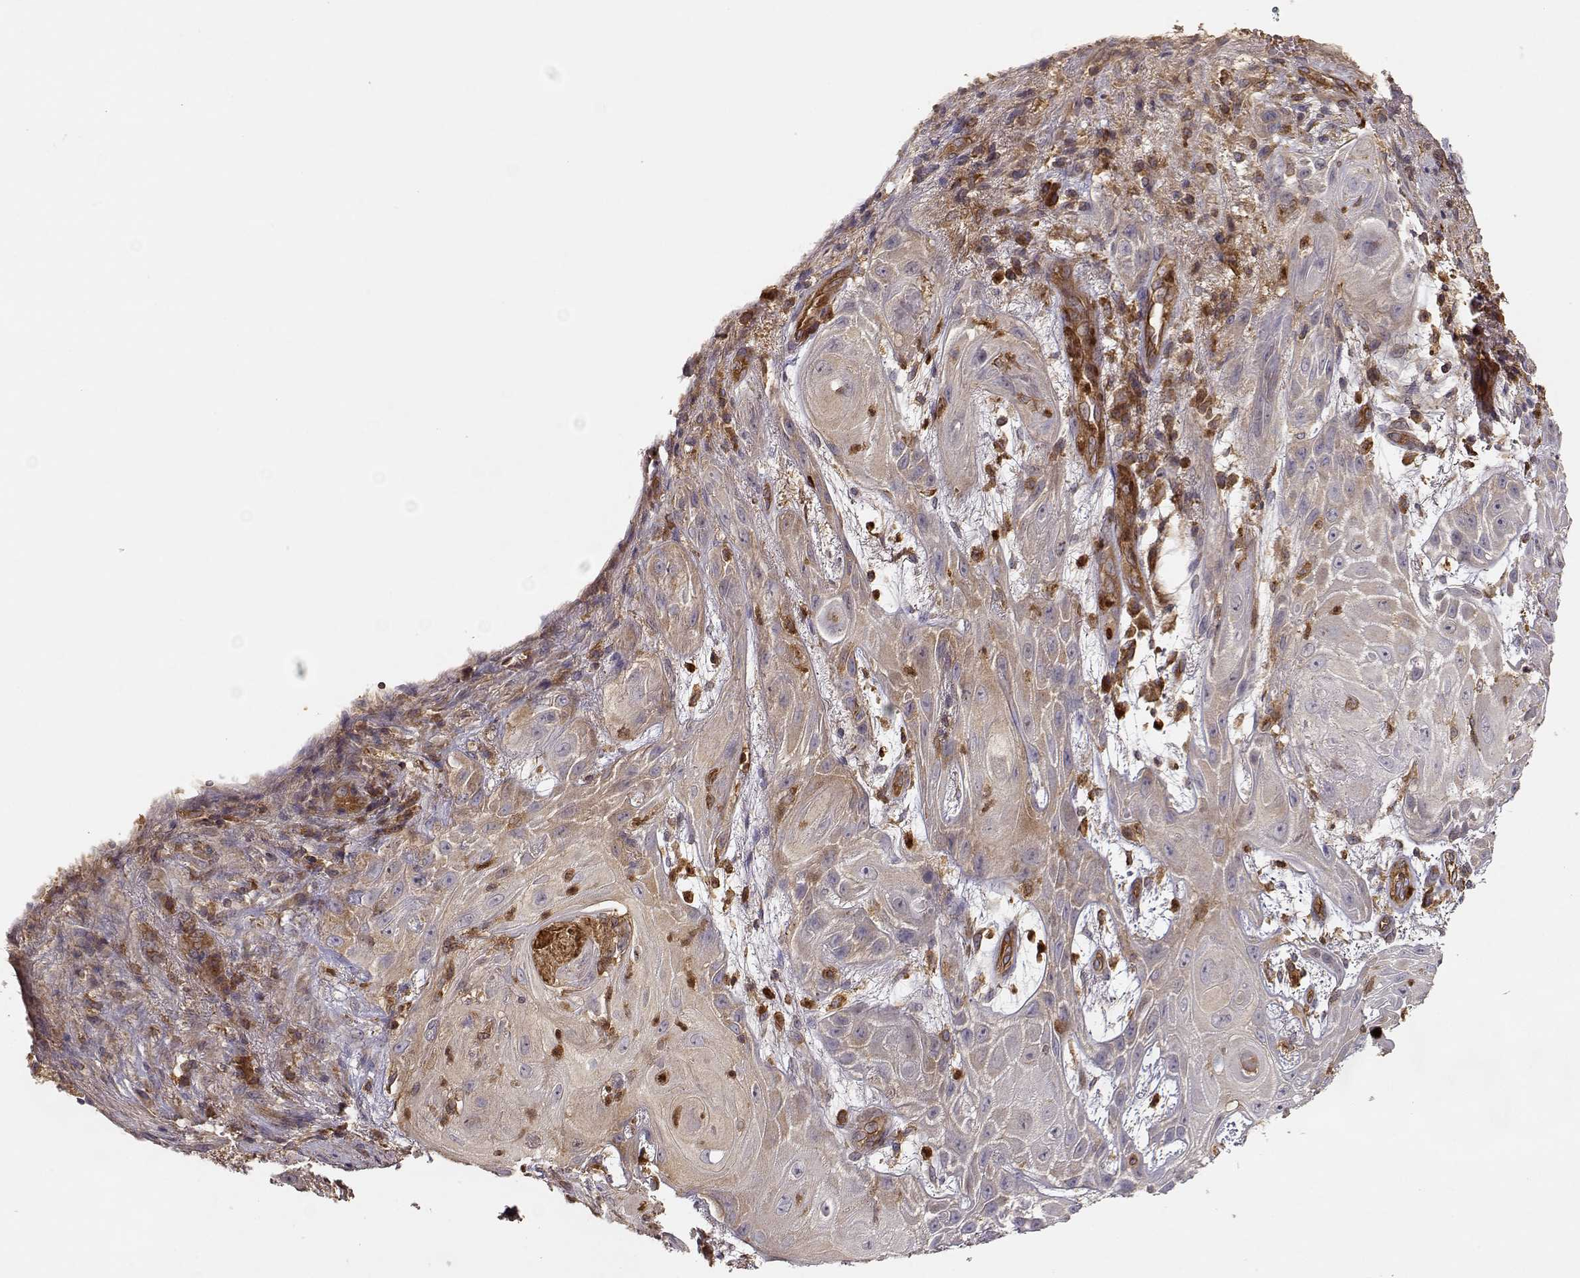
{"staining": {"intensity": "weak", "quantity": ">75%", "location": "cytoplasmic/membranous"}, "tissue": "skin cancer", "cell_type": "Tumor cells", "image_type": "cancer", "snomed": [{"axis": "morphology", "description": "Squamous cell carcinoma, NOS"}, {"axis": "topography", "description": "Skin"}], "caption": "Immunohistochemical staining of human skin squamous cell carcinoma shows low levels of weak cytoplasmic/membranous positivity in about >75% of tumor cells.", "gene": "ARHGEF2", "patient": {"sex": "male", "age": 62}}